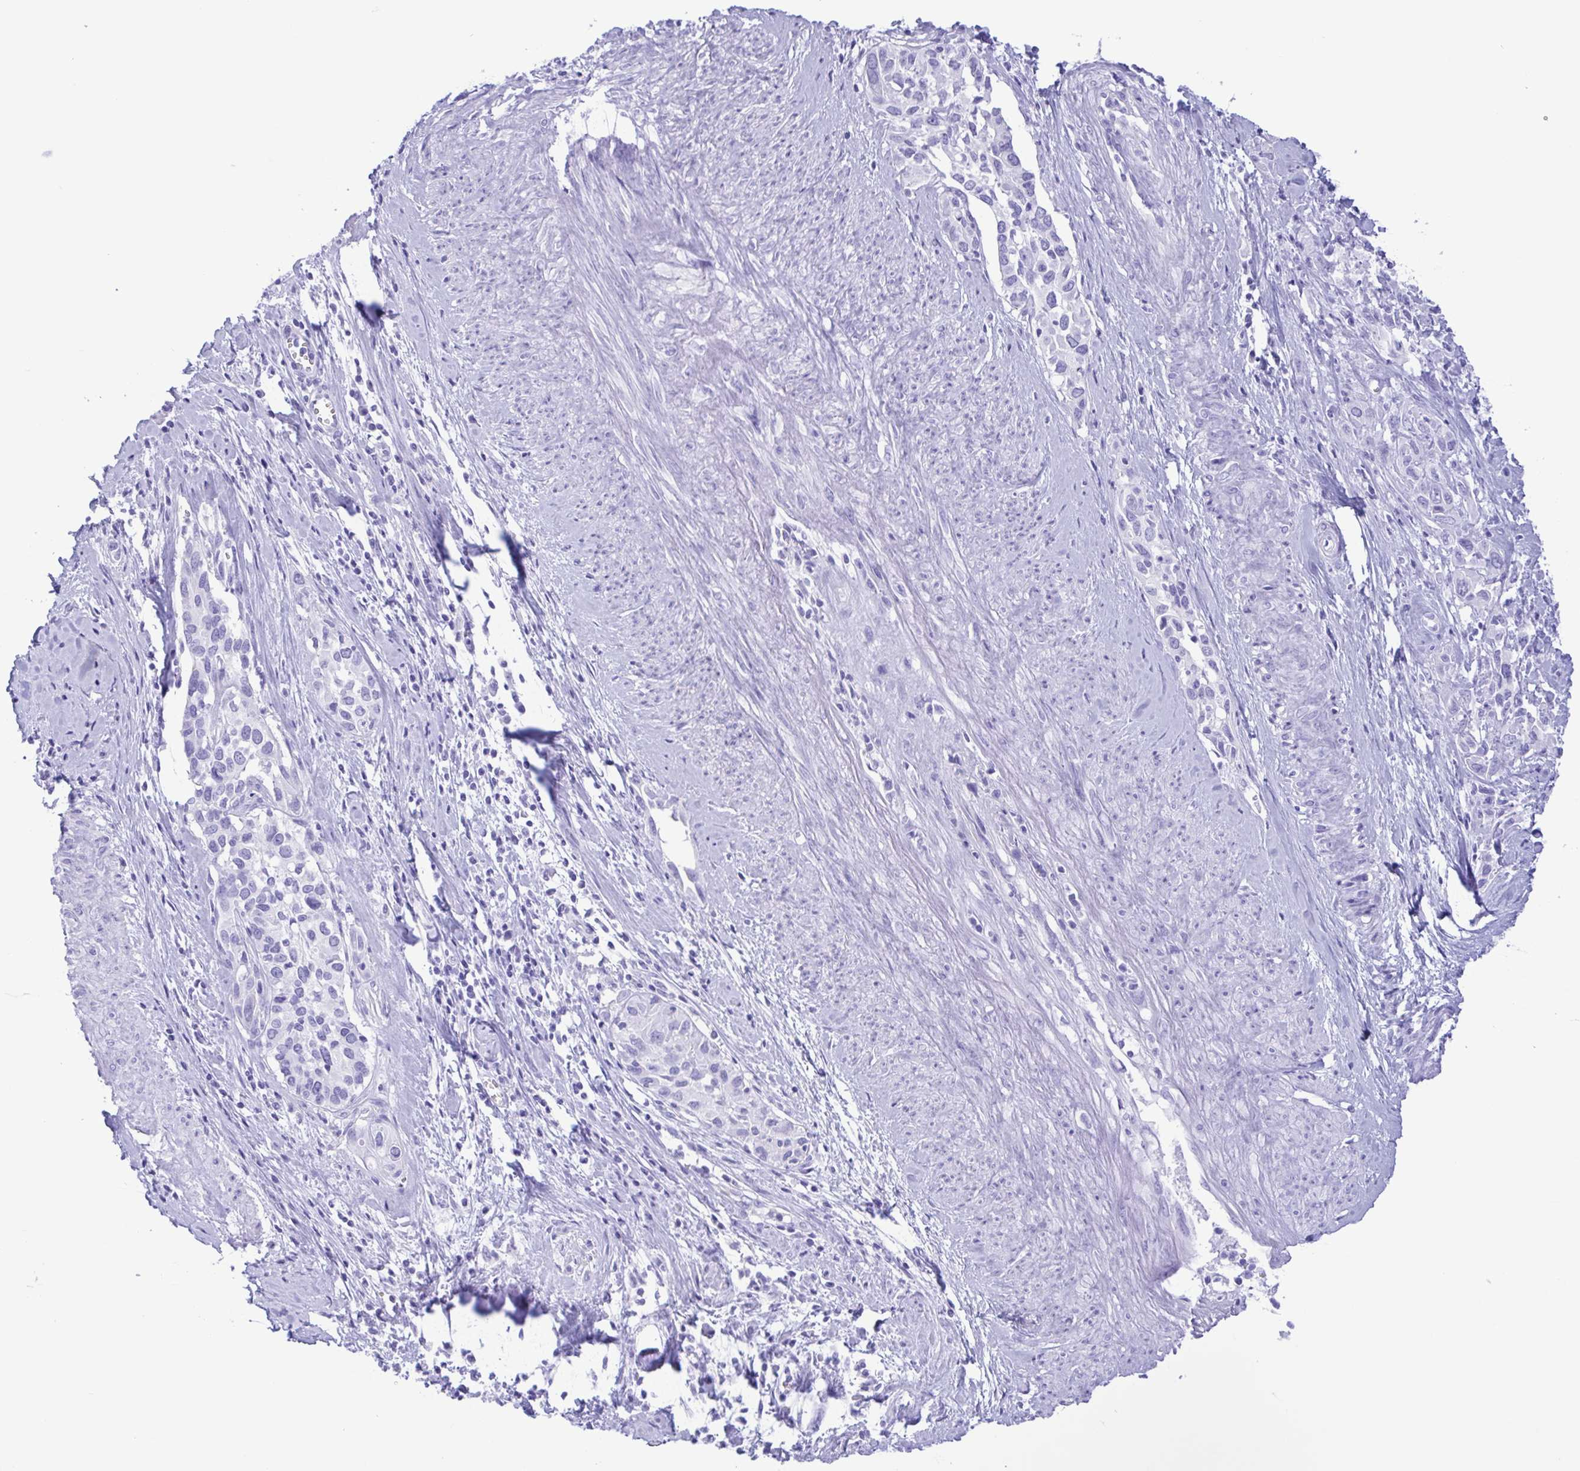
{"staining": {"intensity": "negative", "quantity": "none", "location": "none"}, "tissue": "cervical cancer", "cell_type": "Tumor cells", "image_type": "cancer", "snomed": [{"axis": "morphology", "description": "Squamous cell carcinoma, NOS"}, {"axis": "topography", "description": "Cervix"}], "caption": "An immunohistochemistry (IHC) histopathology image of cervical cancer (squamous cell carcinoma) is shown. There is no staining in tumor cells of cervical cancer (squamous cell carcinoma). Nuclei are stained in blue.", "gene": "TSPY2", "patient": {"sex": "female", "age": 51}}